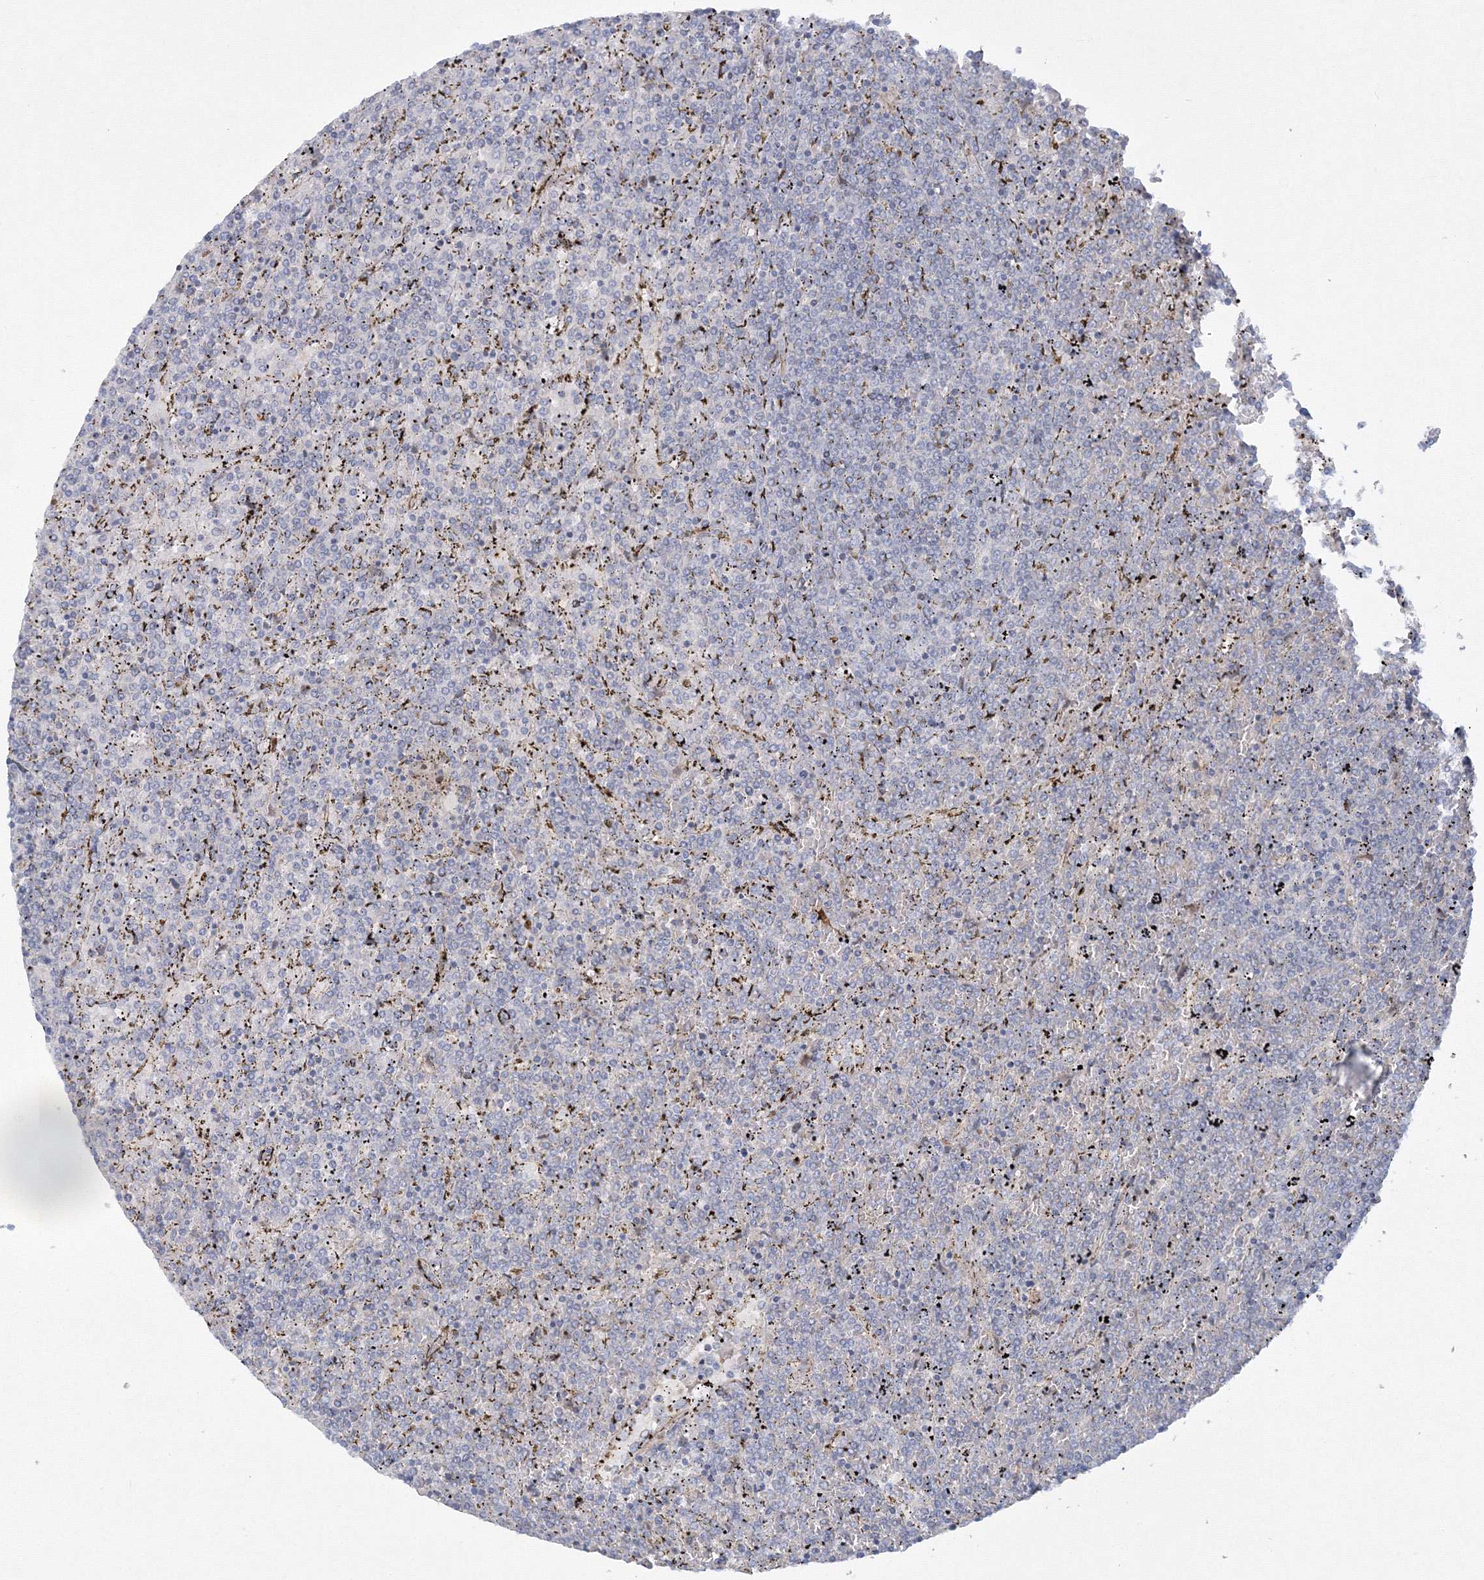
{"staining": {"intensity": "negative", "quantity": "none", "location": "none"}, "tissue": "lymphoma", "cell_type": "Tumor cells", "image_type": "cancer", "snomed": [{"axis": "morphology", "description": "Malignant lymphoma, non-Hodgkin's type, Low grade"}, {"axis": "topography", "description": "Spleen"}], "caption": "High power microscopy micrograph of an immunohistochemistry (IHC) image of malignant lymphoma, non-Hodgkin's type (low-grade), revealing no significant positivity in tumor cells.", "gene": "WDR49", "patient": {"sex": "female", "age": 19}}